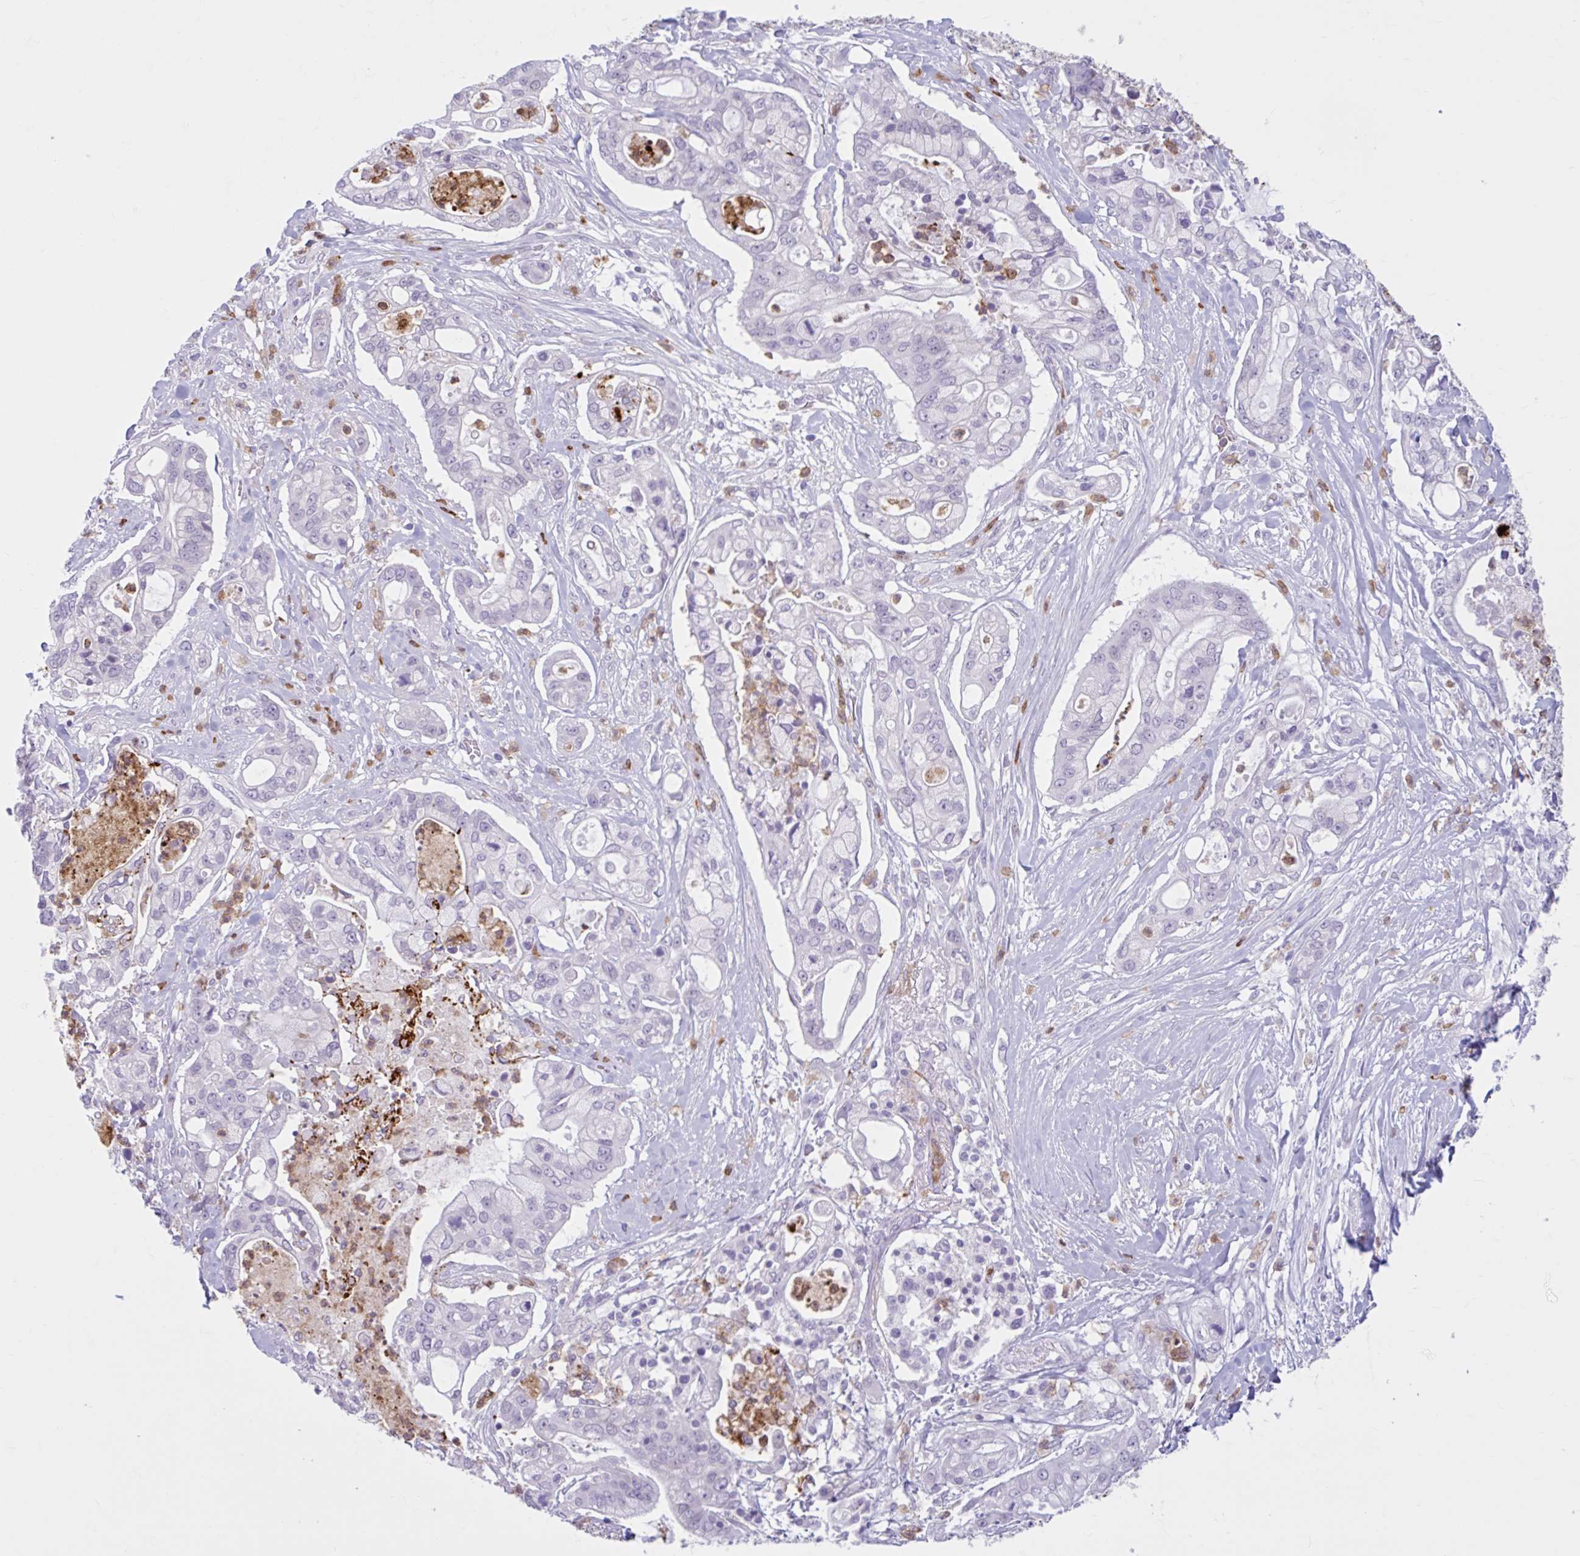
{"staining": {"intensity": "negative", "quantity": "none", "location": "none"}, "tissue": "pancreatic cancer", "cell_type": "Tumor cells", "image_type": "cancer", "snomed": [{"axis": "morphology", "description": "Adenocarcinoma, NOS"}, {"axis": "topography", "description": "Pancreas"}], "caption": "Immunohistochemistry of human pancreatic adenocarcinoma exhibits no staining in tumor cells.", "gene": "CEP120", "patient": {"sex": "female", "age": 69}}